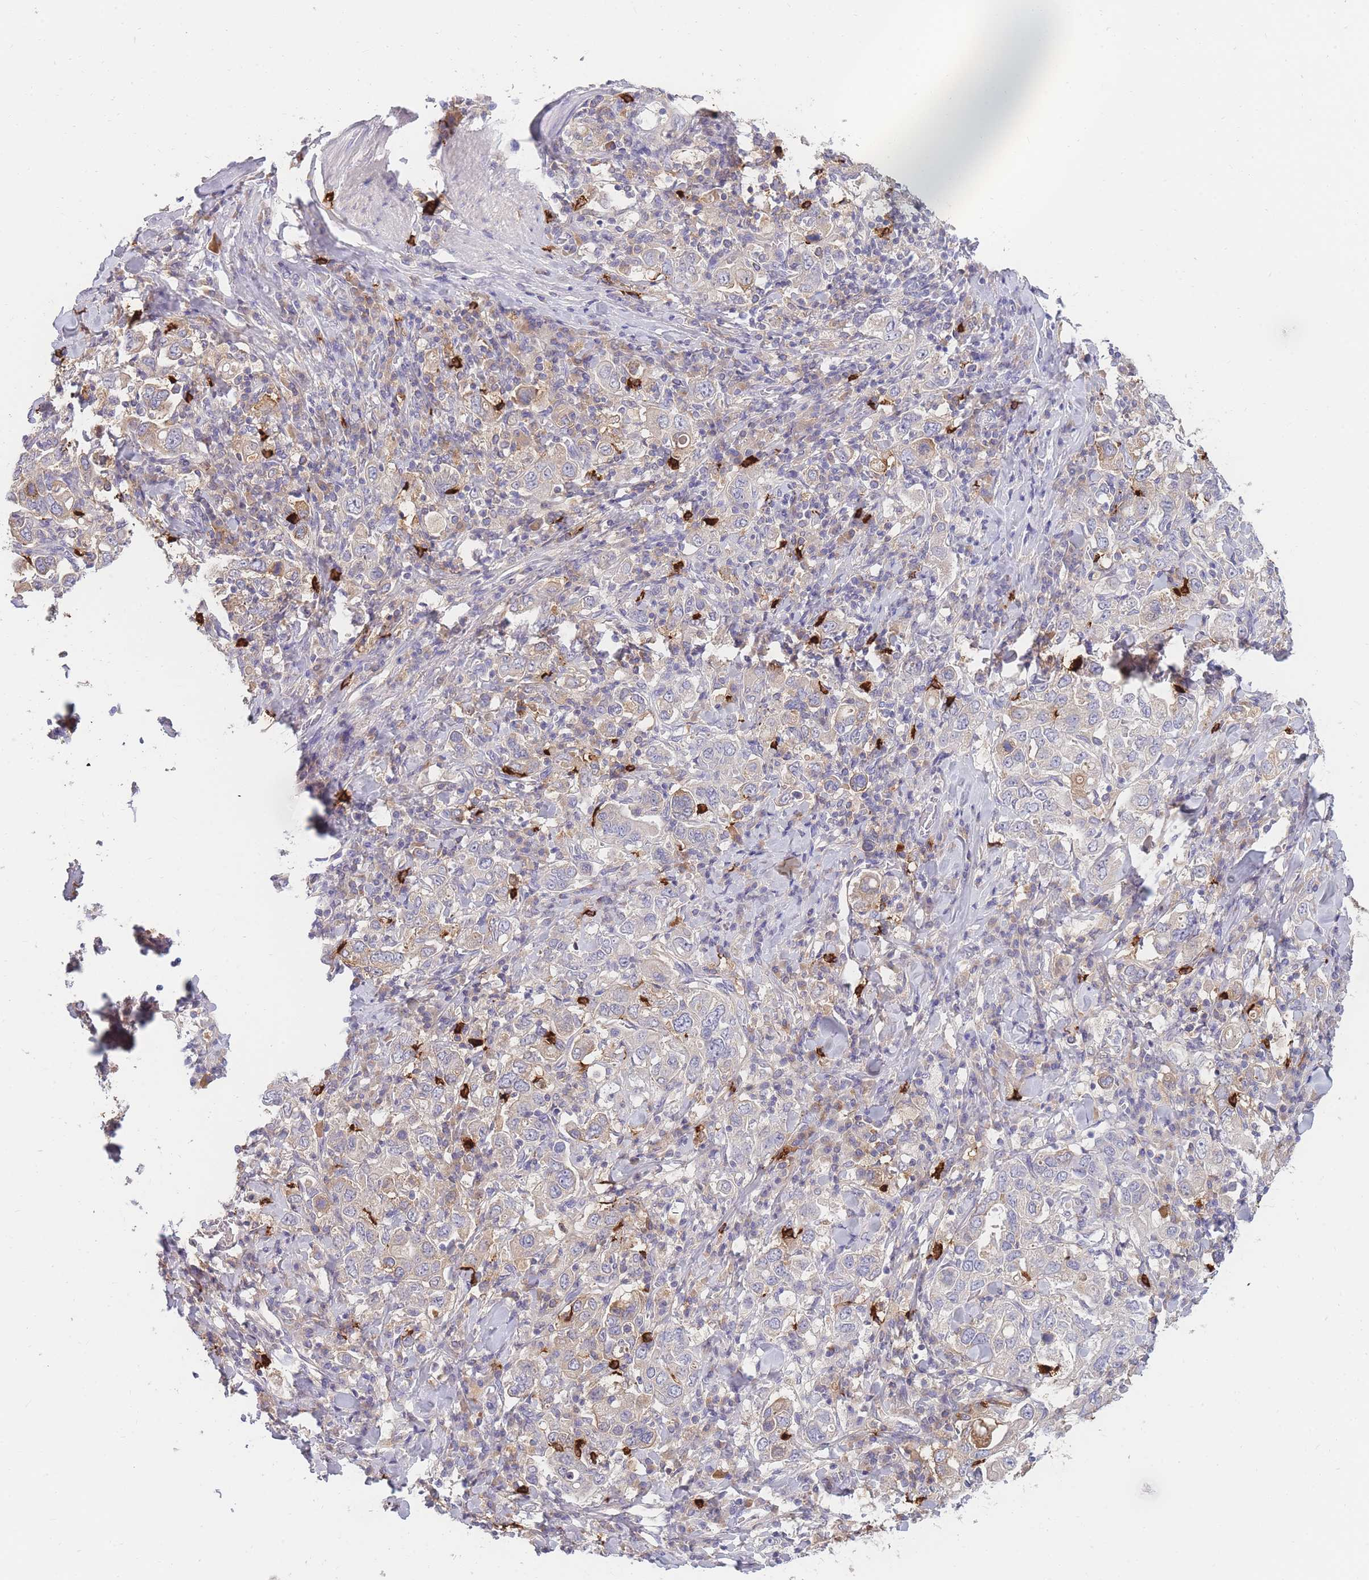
{"staining": {"intensity": "weak", "quantity": "<25%", "location": "cytoplasmic/membranous"}, "tissue": "stomach cancer", "cell_type": "Tumor cells", "image_type": "cancer", "snomed": [{"axis": "morphology", "description": "Adenocarcinoma, NOS"}, {"axis": "topography", "description": "Stomach, upper"}], "caption": "An image of stomach cancer (adenocarcinoma) stained for a protein shows no brown staining in tumor cells.", "gene": "TPSD1", "patient": {"sex": "male", "age": 62}}